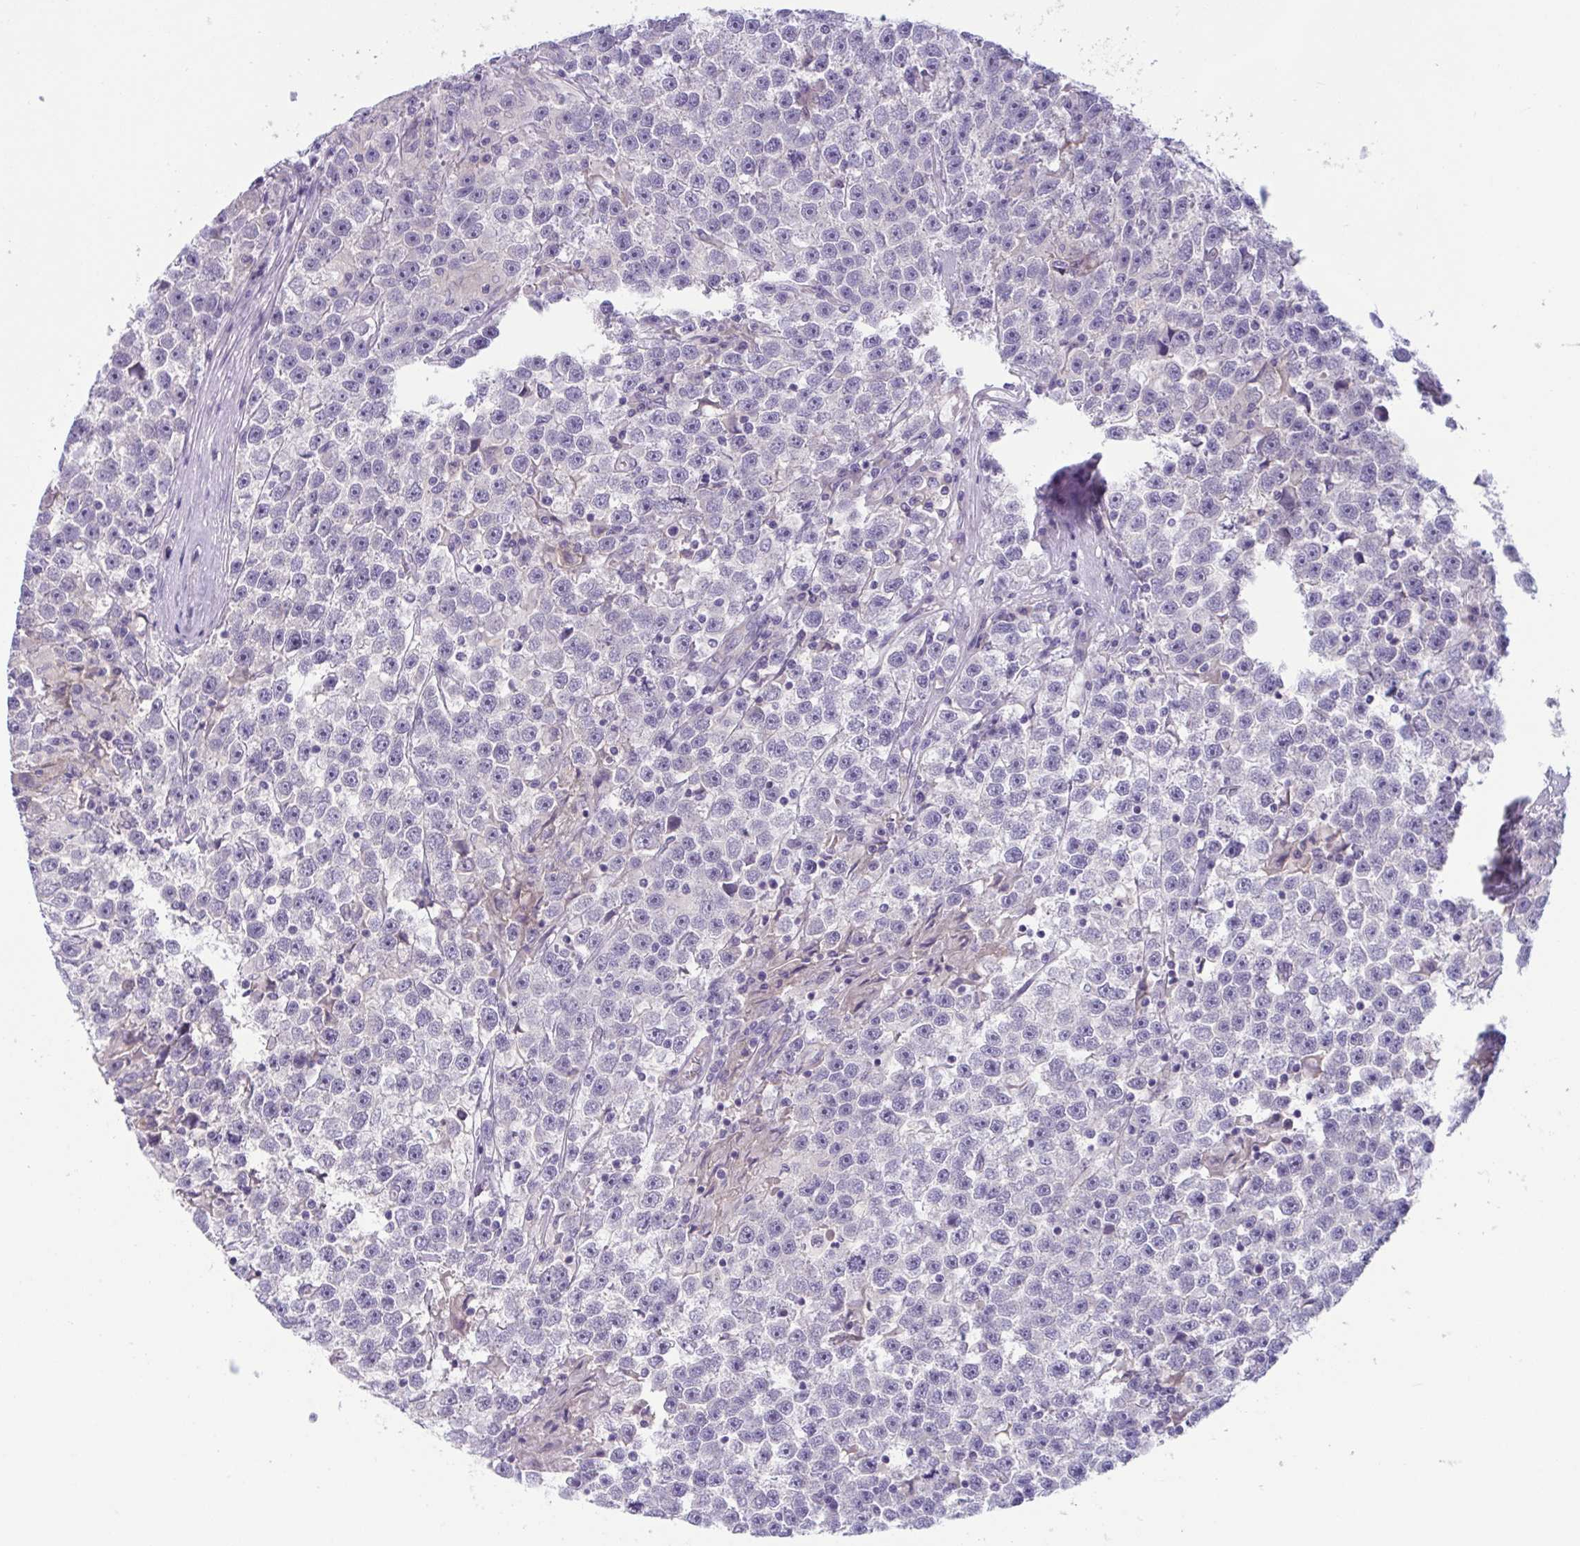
{"staining": {"intensity": "negative", "quantity": "none", "location": "none"}, "tissue": "testis cancer", "cell_type": "Tumor cells", "image_type": "cancer", "snomed": [{"axis": "morphology", "description": "Seminoma, NOS"}, {"axis": "topography", "description": "Testis"}], "caption": "High magnification brightfield microscopy of testis seminoma stained with DAB (brown) and counterstained with hematoxylin (blue): tumor cells show no significant positivity.", "gene": "TTC7B", "patient": {"sex": "male", "age": 31}}